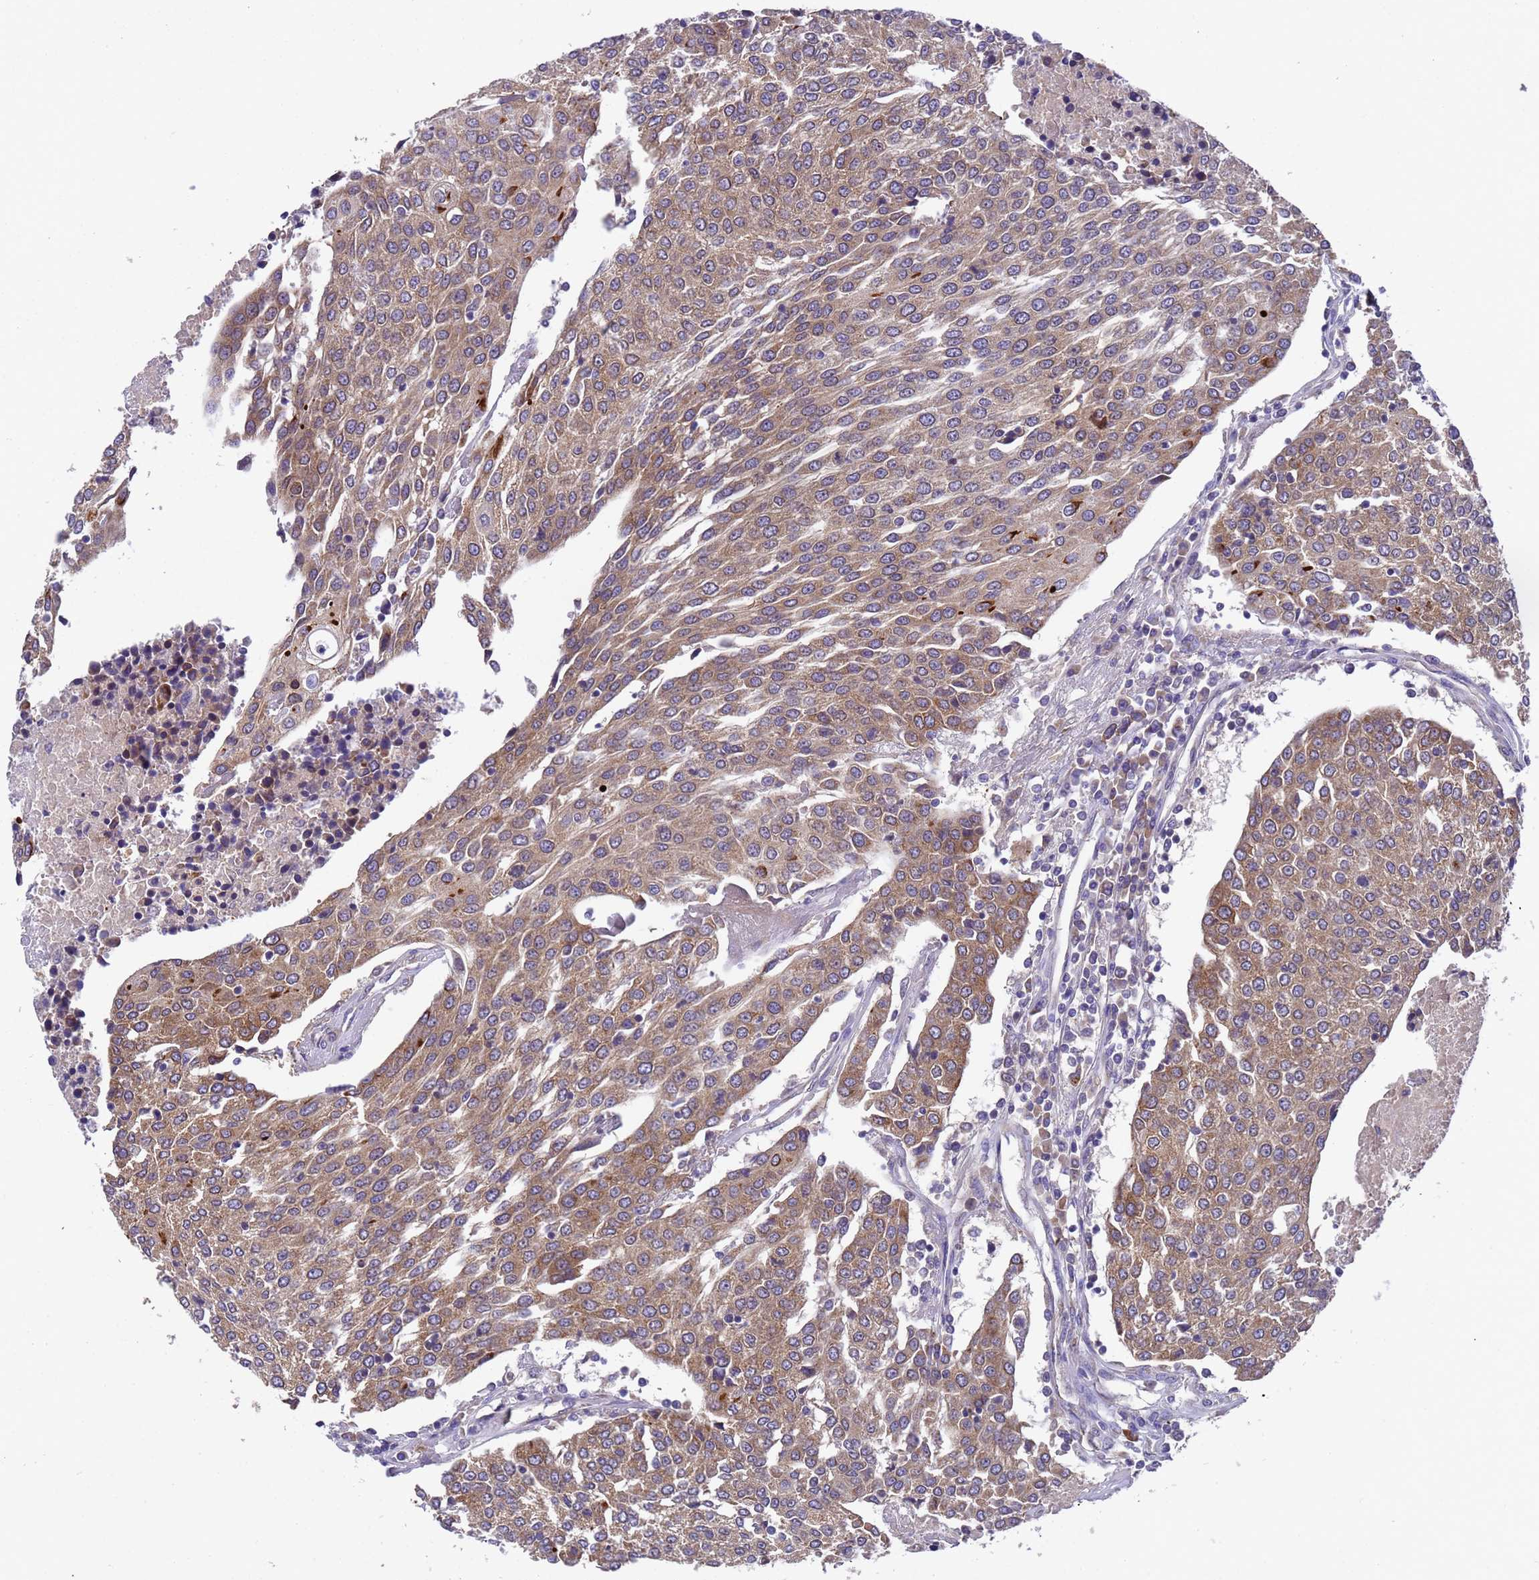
{"staining": {"intensity": "moderate", "quantity": ">75%", "location": "cytoplasmic/membranous"}, "tissue": "urothelial cancer", "cell_type": "Tumor cells", "image_type": "cancer", "snomed": [{"axis": "morphology", "description": "Urothelial carcinoma, High grade"}, {"axis": "topography", "description": "Urinary bladder"}], "caption": "Urothelial cancer stained with a protein marker demonstrates moderate staining in tumor cells.", "gene": "DCAF12L2", "patient": {"sex": "female", "age": 85}}